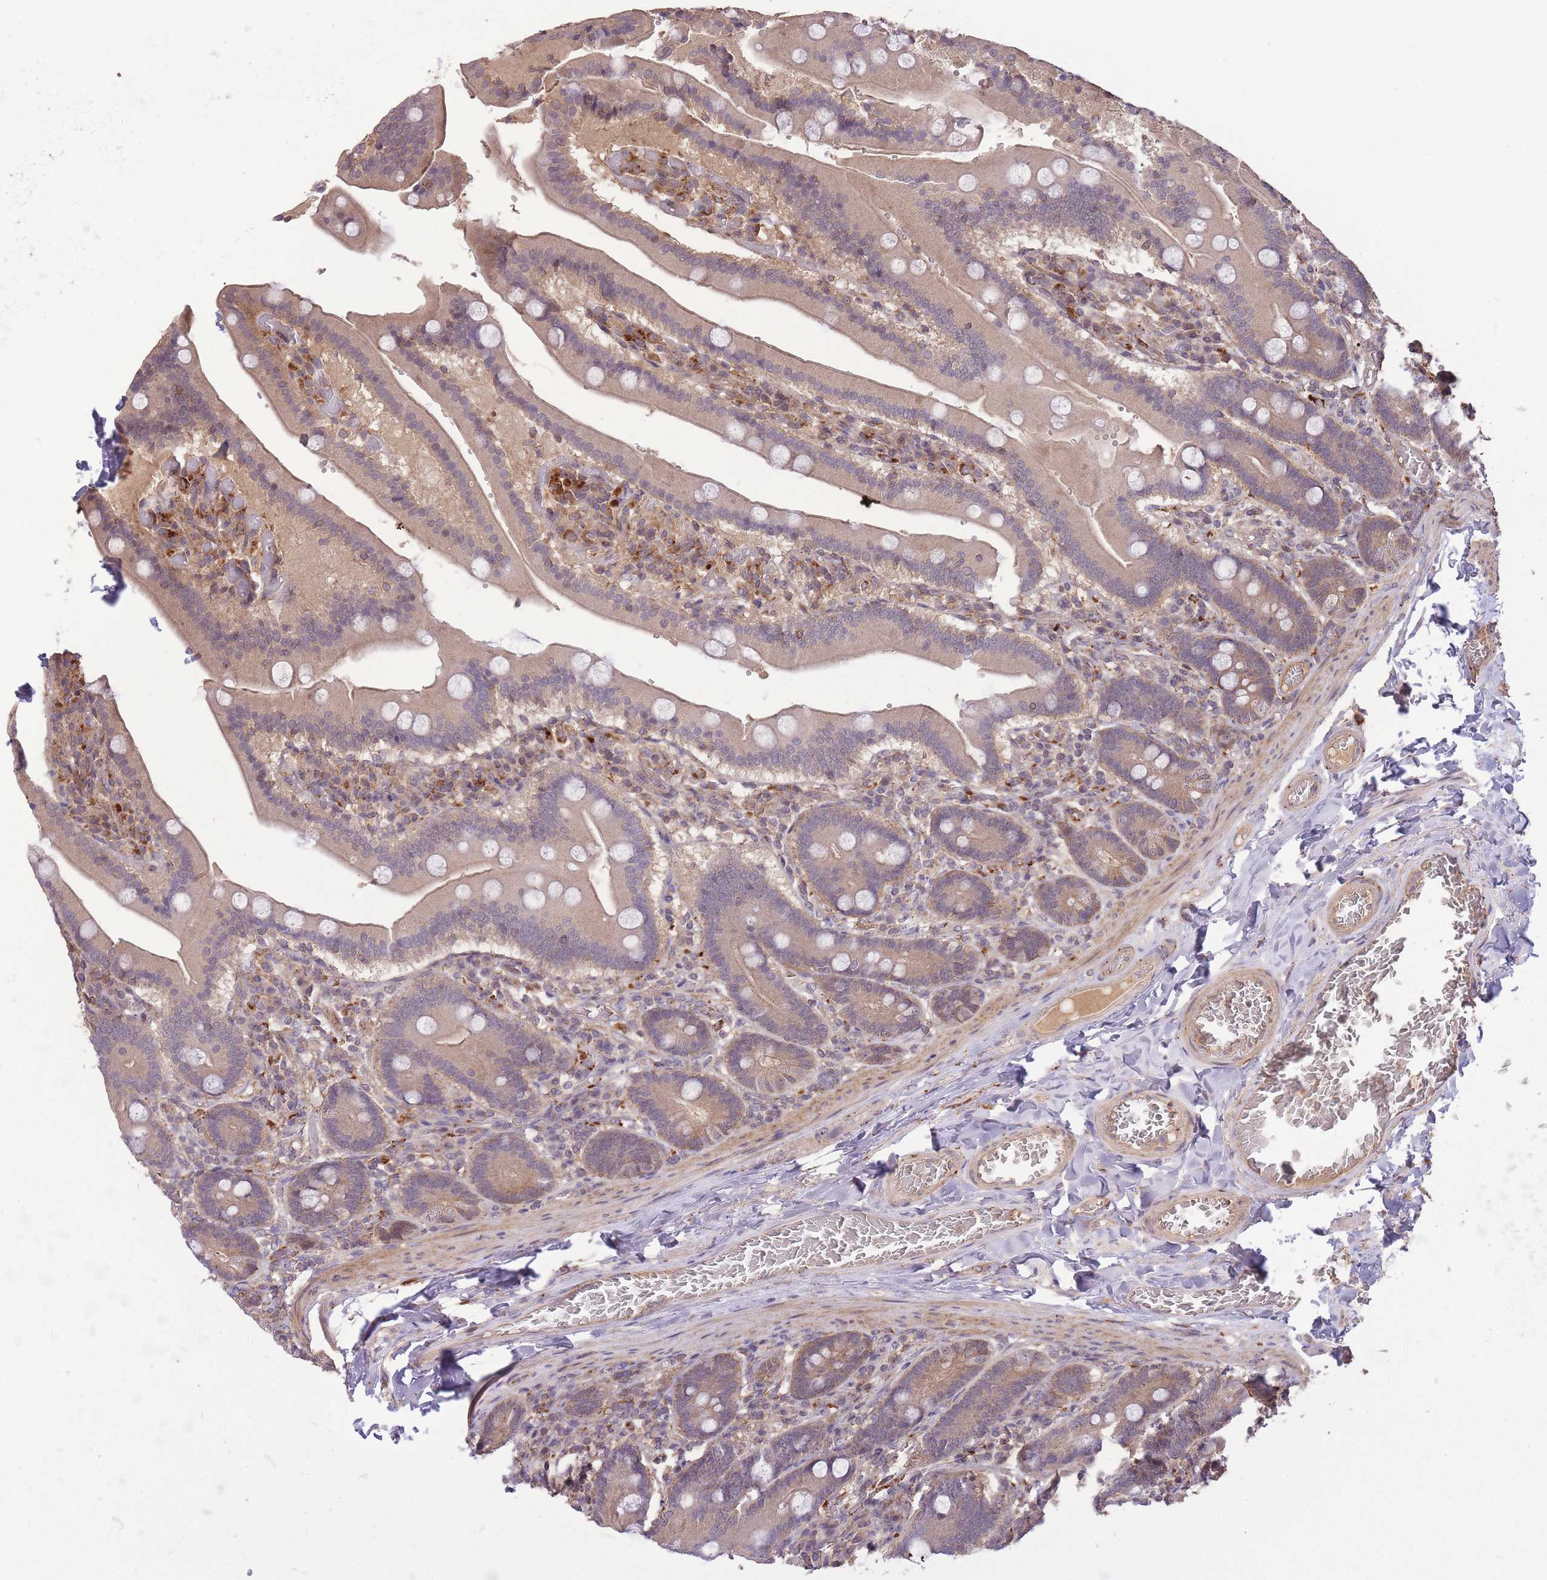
{"staining": {"intensity": "weak", "quantity": "25%-75%", "location": "cytoplasmic/membranous"}, "tissue": "duodenum", "cell_type": "Glandular cells", "image_type": "normal", "snomed": [{"axis": "morphology", "description": "Normal tissue, NOS"}, {"axis": "topography", "description": "Duodenum"}], "caption": "This is an image of IHC staining of normal duodenum, which shows weak positivity in the cytoplasmic/membranous of glandular cells.", "gene": "POLR3F", "patient": {"sex": "female", "age": 62}}